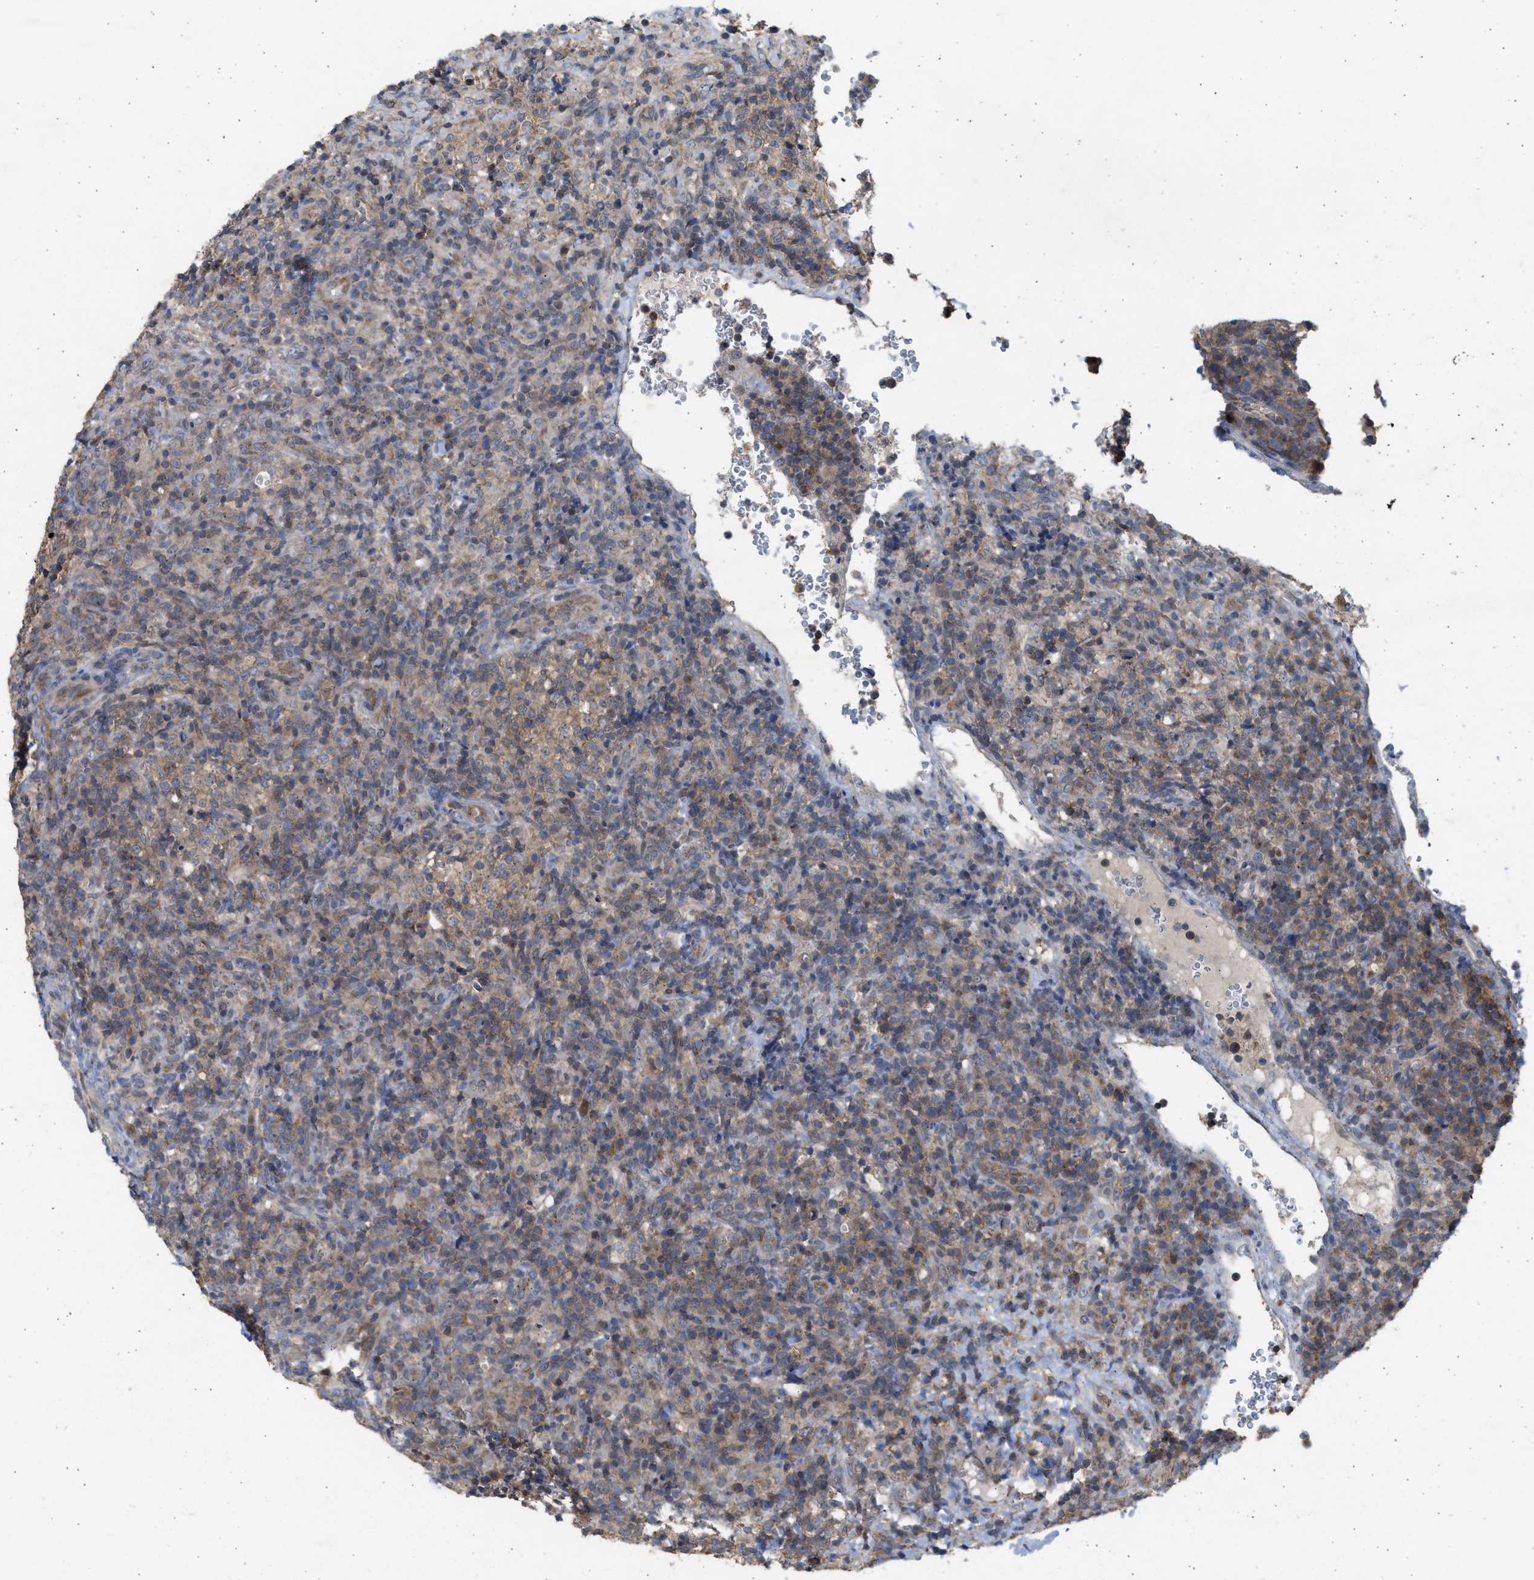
{"staining": {"intensity": "moderate", "quantity": ">75%", "location": "cytoplasmic/membranous"}, "tissue": "lymphoma", "cell_type": "Tumor cells", "image_type": "cancer", "snomed": [{"axis": "morphology", "description": "Malignant lymphoma, non-Hodgkin's type, High grade"}, {"axis": "topography", "description": "Lymph node"}], "caption": "A medium amount of moderate cytoplasmic/membranous expression is appreciated in about >75% of tumor cells in lymphoma tissue.", "gene": "CYP1A1", "patient": {"sex": "female", "age": 76}}